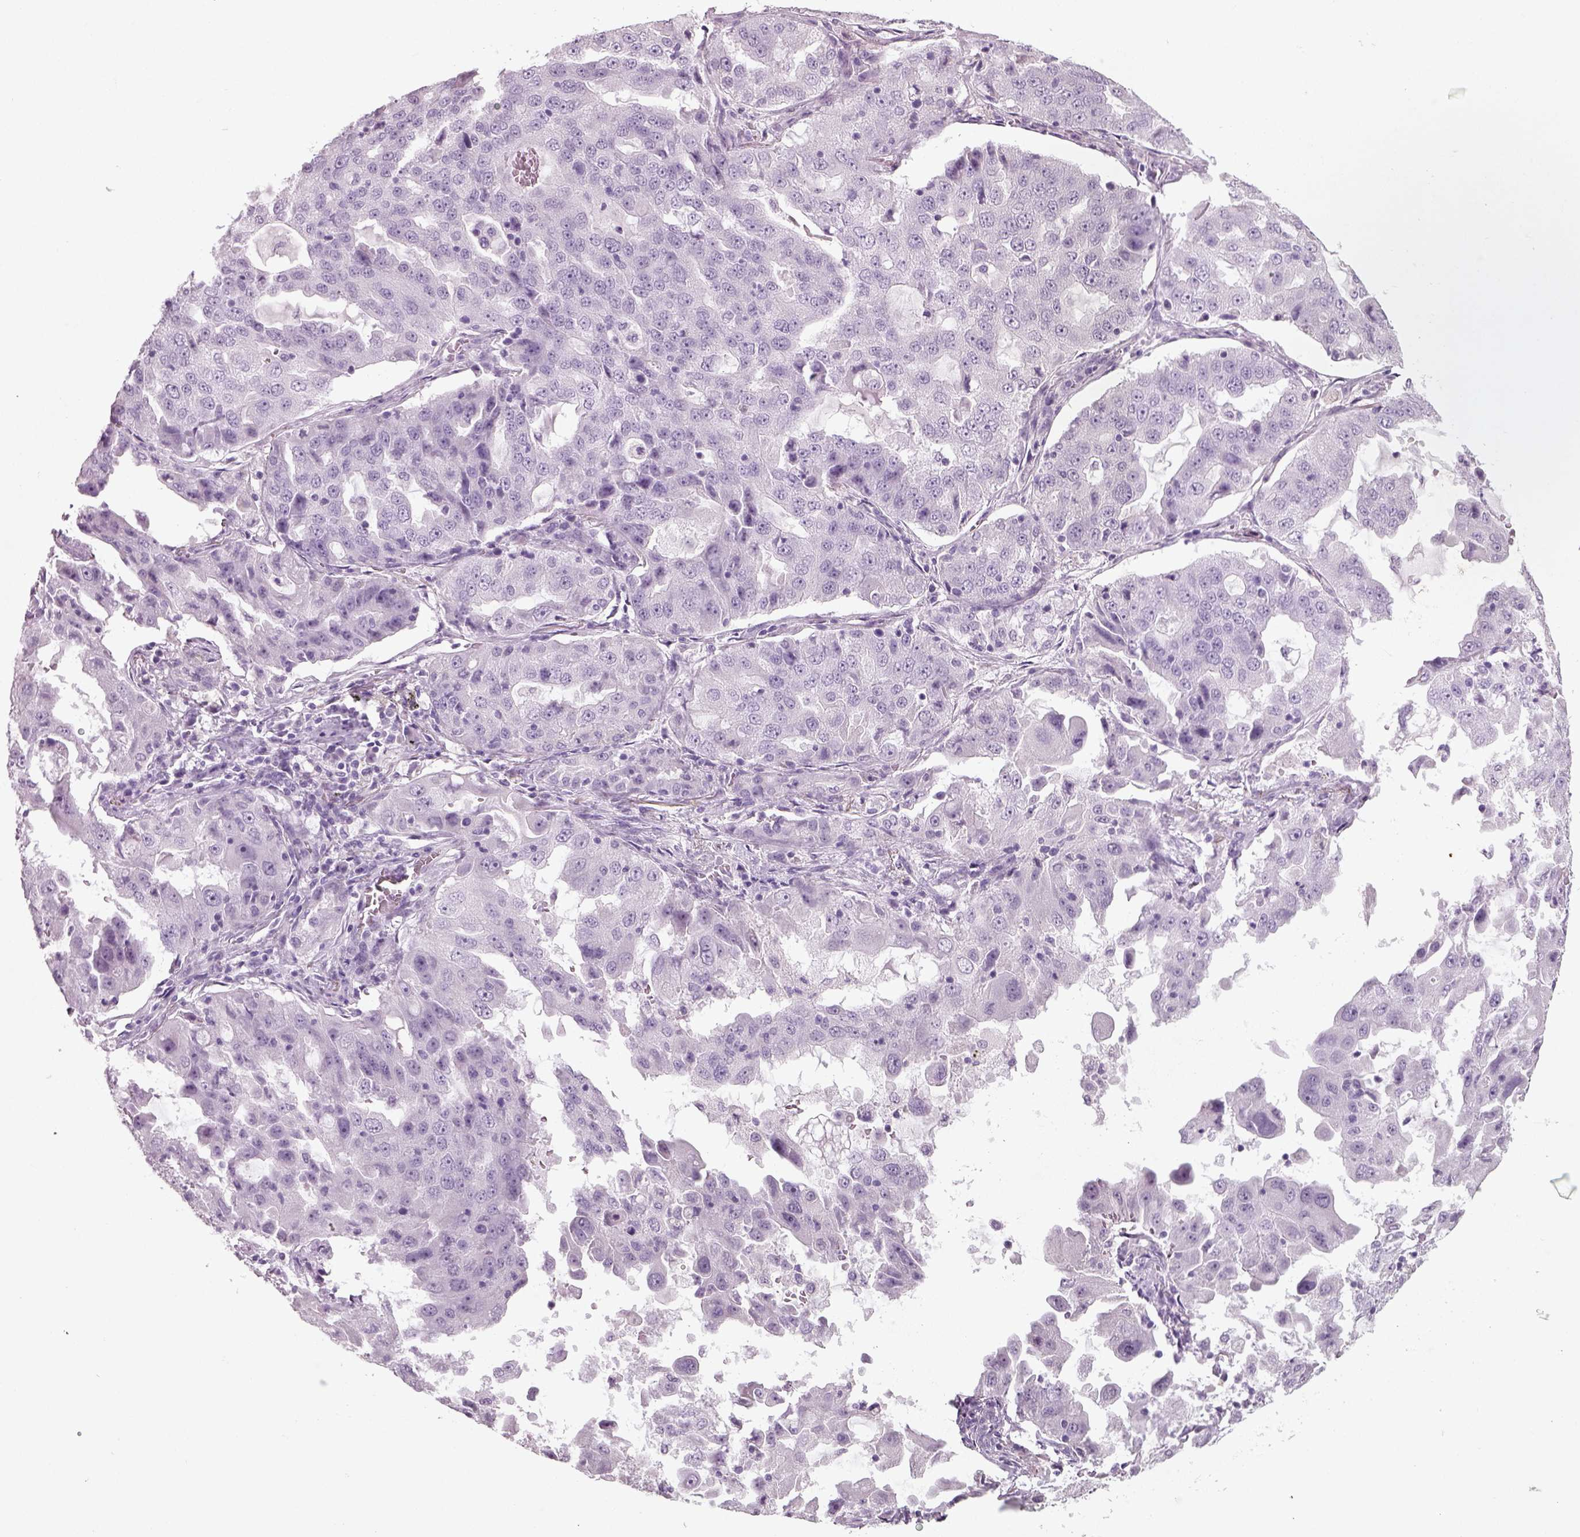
{"staining": {"intensity": "negative", "quantity": "none", "location": "none"}, "tissue": "lung cancer", "cell_type": "Tumor cells", "image_type": "cancer", "snomed": [{"axis": "morphology", "description": "Adenocarcinoma, NOS"}, {"axis": "topography", "description": "Lung"}], "caption": "High power microscopy micrograph of an IHC micrograph of lung cancer, revealing no significant expression in tumor cells. The staining was performed using DAB (3,3'-diaminobenzidine) to visualize the protein expression in brown, while the nuclei were stained in blue with hematoxylin (Magnification: 20x).", "gene": "SLC6A2", "patient": {"sex": "female", "age": 61}}